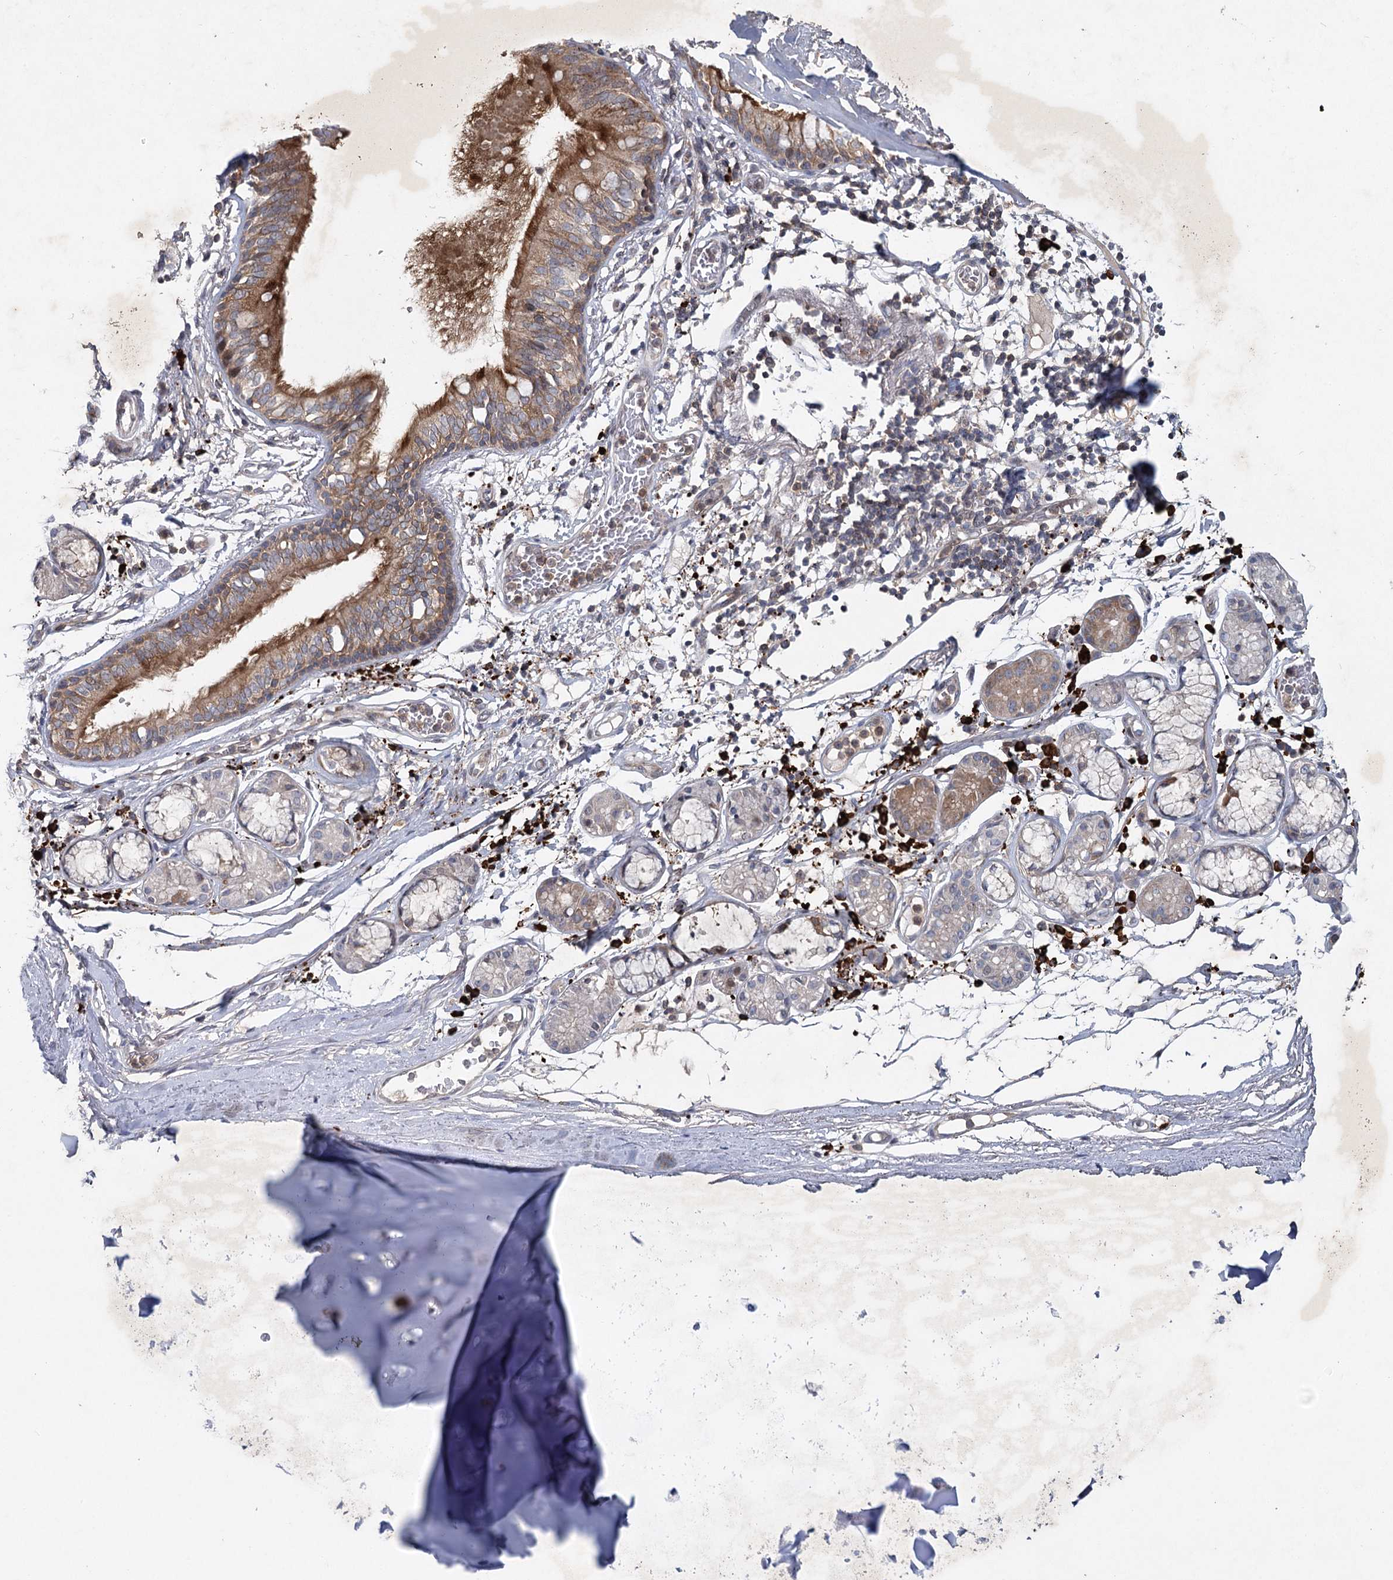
{"staining": {"intensity": "negative", "quantity": "none", "location": "none"}, "tissue": "adipose tissue", "cell_type": "Adipocytes", "image_type": "normal", "snomed": [{"axis": "morphology", "description": "Normal tissue, NOS"}, {"axis": "topography", "description": "Cartilage tissue"}], "caption": "Immunohistochemical staining of benign human adipose tissue displays no significant positivity in adipocytes.", "gene": "MAP3K13", "patient": {"sex": "female", "age": 63}}